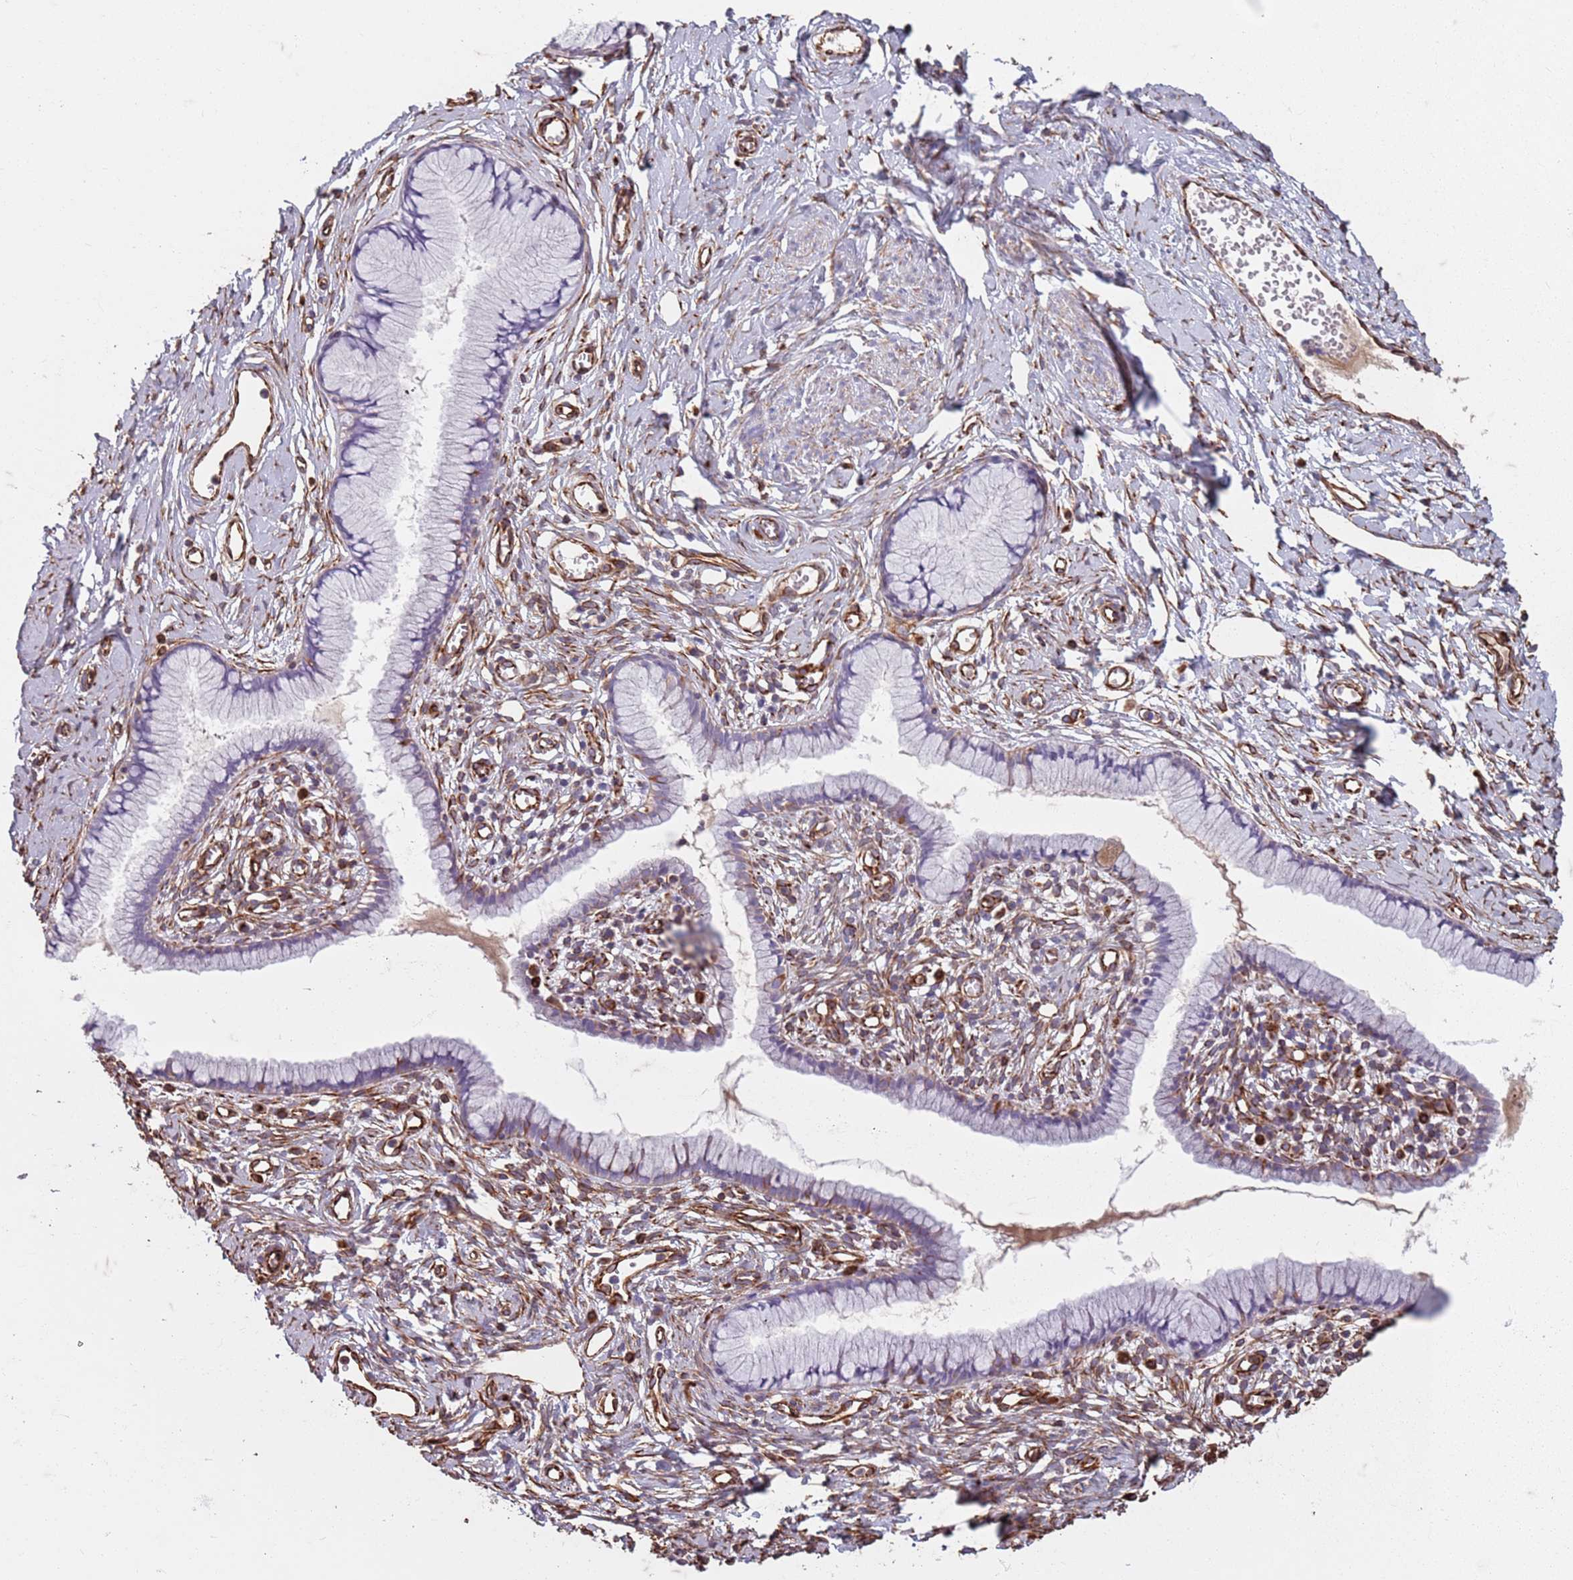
{"staining": {"intensity": "negative", "quantity": "none", "location": "none"}, "tissue": "cervix", "cell_type": "Glandular cells", "image_type": "normal", "snomed": [{"axis": "morphology", "description": "Normal tissue, NOS"}, {"axis": "topography", "description": "Cervix"}], "caption": "The histopathology image exhibits no significant positivity in glandular cells of cervix. (DAB (3,3'-diaminobenzidine) IHC with hematoxylin counter stain).", "gene": "TAS2R38", "patient": {"sex": "female", "age": 40}}